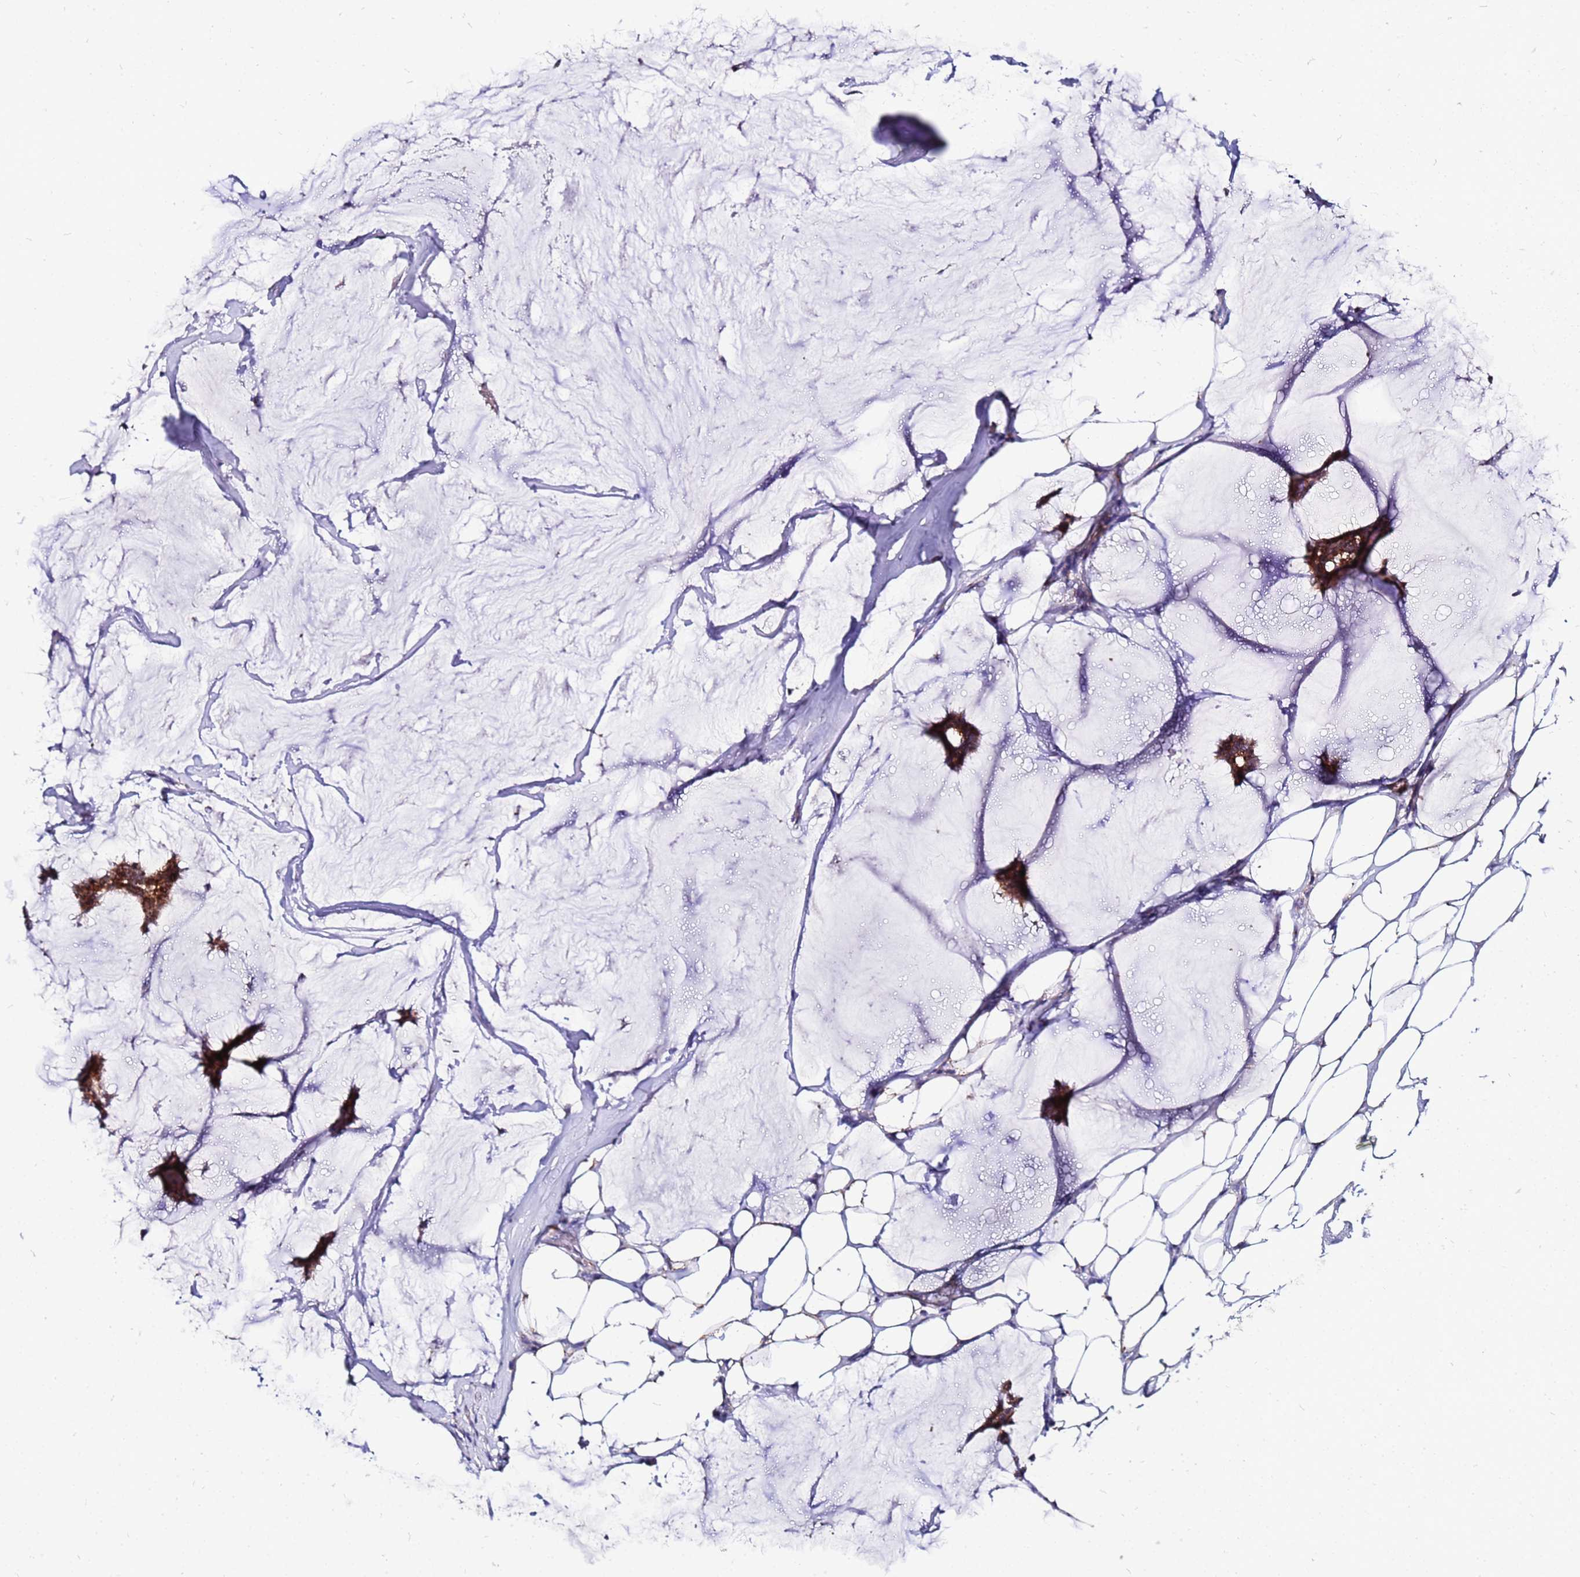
{"staining": {"intensity": "strong", "quantity": ">75%", "location": "cytoplasmic/membranous"}, "tissue": "breast cancer", "cell_type": "Tumor cells", "image_type": "cancer", "snomed": [{"axis": "morphology", "description": "Duct carcinoma"}, {"axis": "topography", "description": "Breast"}], "caption": "Human breast infiltrating ductal carcinoma stained with a protein marker shows strong staining in tumor cells.", "gene": "FAHD2A", "patient": {"sex": "female", "age": 93}}